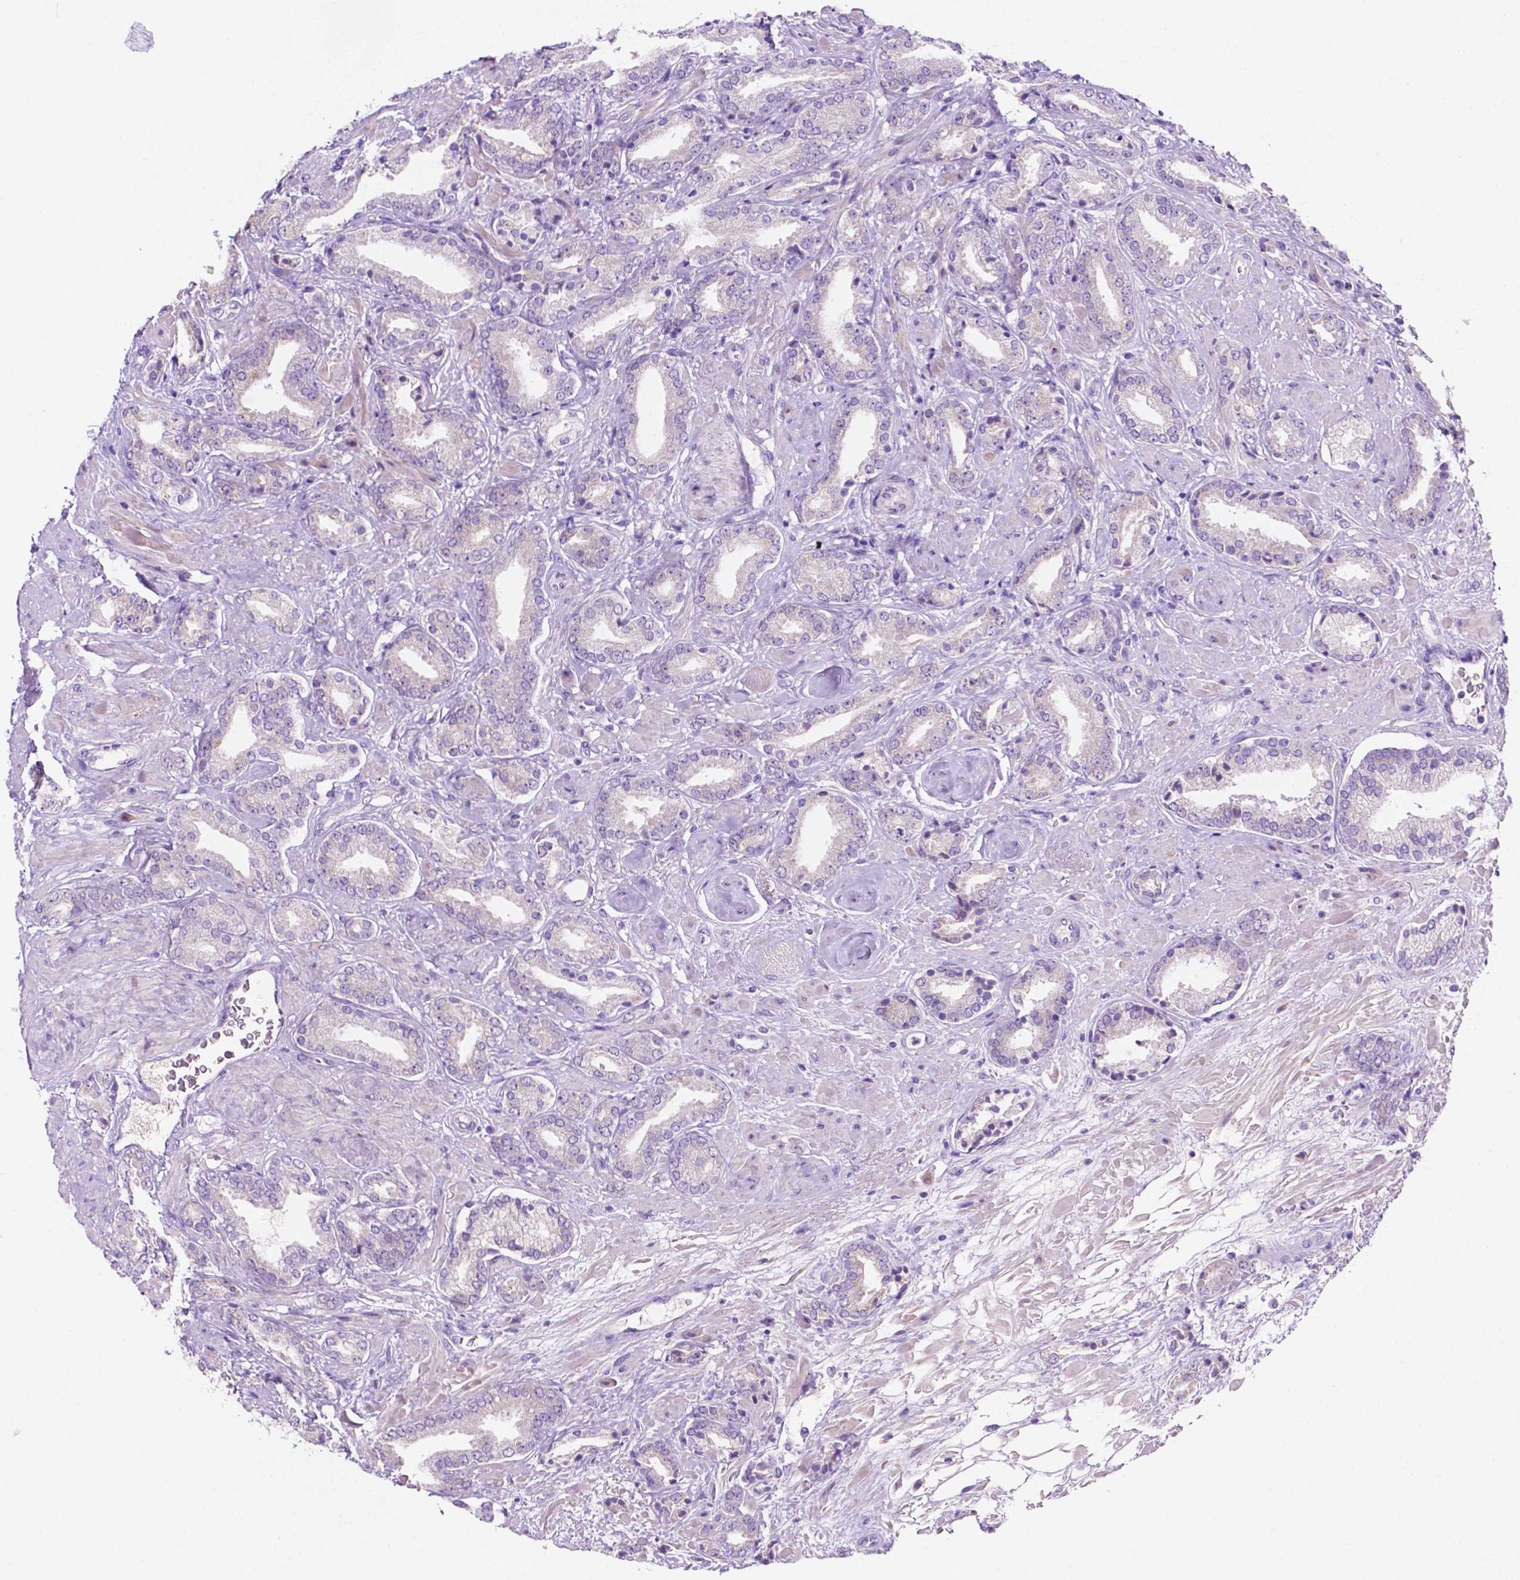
{"staining": {"intensity": "negative", "quantity": "none", "location": "none"}, "tissue": "prostate cancer", "cell_type": "Tumor cells", "image_type": "cancer", "snomed": [{"axis": "morphology", "description": "Adenocarcinoma, High grade"}, {"axis": "topography", "description": "Prostate"}], "caption": "Tumor cells are negative for protein expression in human prostate adenocarcinoma (high-grade). (DAB immunohistochemistry (IHC) visualized using brightfield microscopy, high magnification).", "gene": "CEACAM7", "patient": {"sex": "male", "age": 56}}